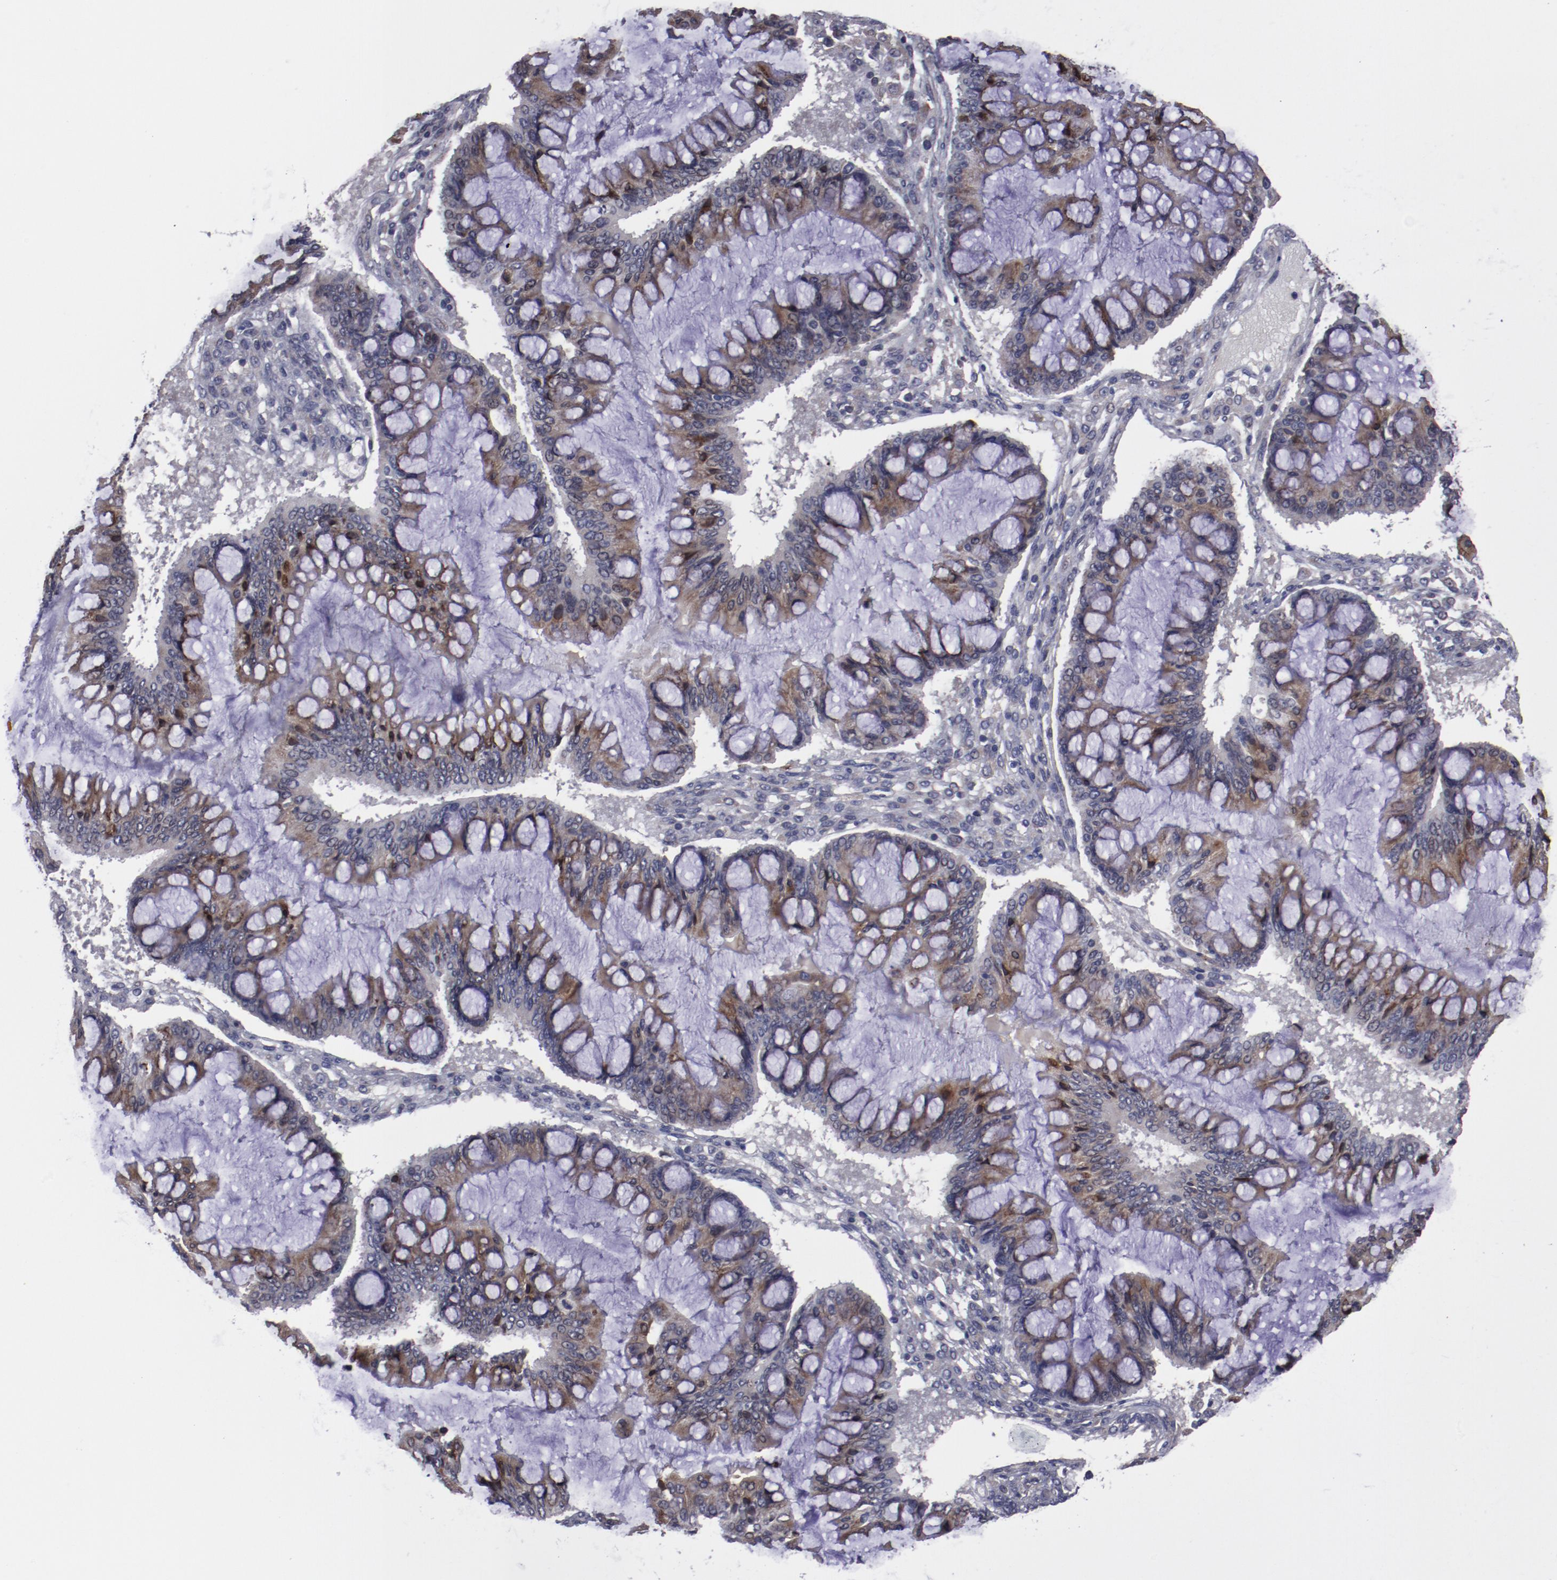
{"staining": {"intensity": "moderate", "quantity": ">75%", "location": "cytoplasmic/membranous"}, "tissue": "ovarian cancer", "cell_type": "Tumor cells", "image_type": "cancer", "snomed": [{"axis": "morphology", "description": "Cystadenocarcinoma, mucinous, NOS"}, {"axis": "topography", "description": "Ovary"}], "caption": "Human ovarian cancer (mucinous cystadenocarcinoma) stained with a protein marker demonstrates moderate staining in tumor cells.", "gene": "IL12A", "patient": {"sex": "female", "age": 73}}